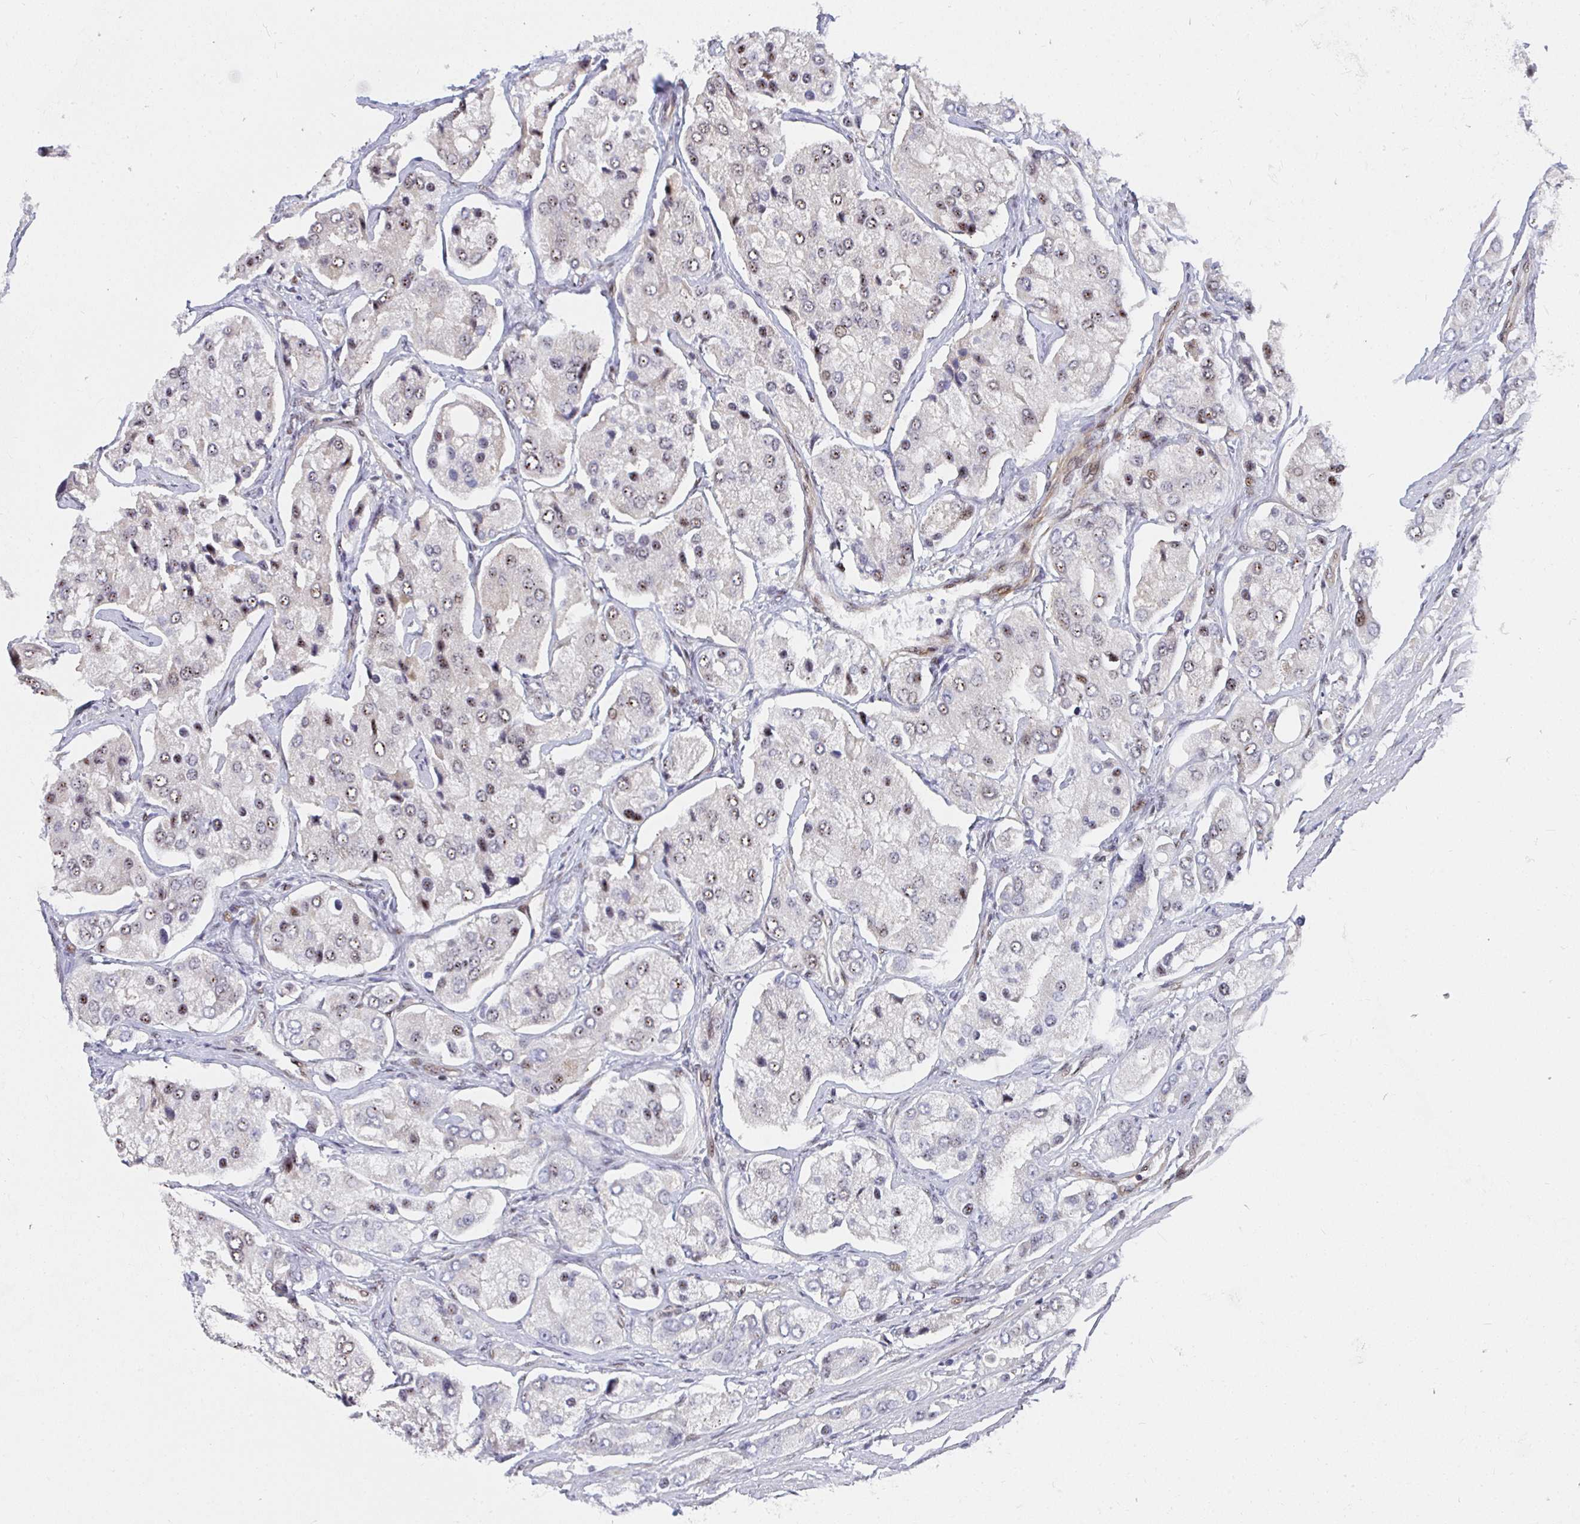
{"staining": {"intensity": "moderate", "quantity": "25%-75%", "location": "nuclear"}, "tissue": "prostate cancer", "cell_type": "Tumor cells", "image_type": "cancer", "snomed": [{"axis": "morphology", "description": "Adenocarcinoma, Low grade"}, {"axis": "topography", "description": "Prostate"}], "caption": "A photomicrograph of prostate adenocarcinoma (low-grade) stained for a protein exhibits moderate nuclear brown staining in tumor cells. Using DAB (3,3'-diaminobenzidine) (brown) and hematoxylin (blue) stains, captured at high magnification using brightfield microscopy.", "gene": "ZIC3", "patient": {"sex": "male", "age": 69}}